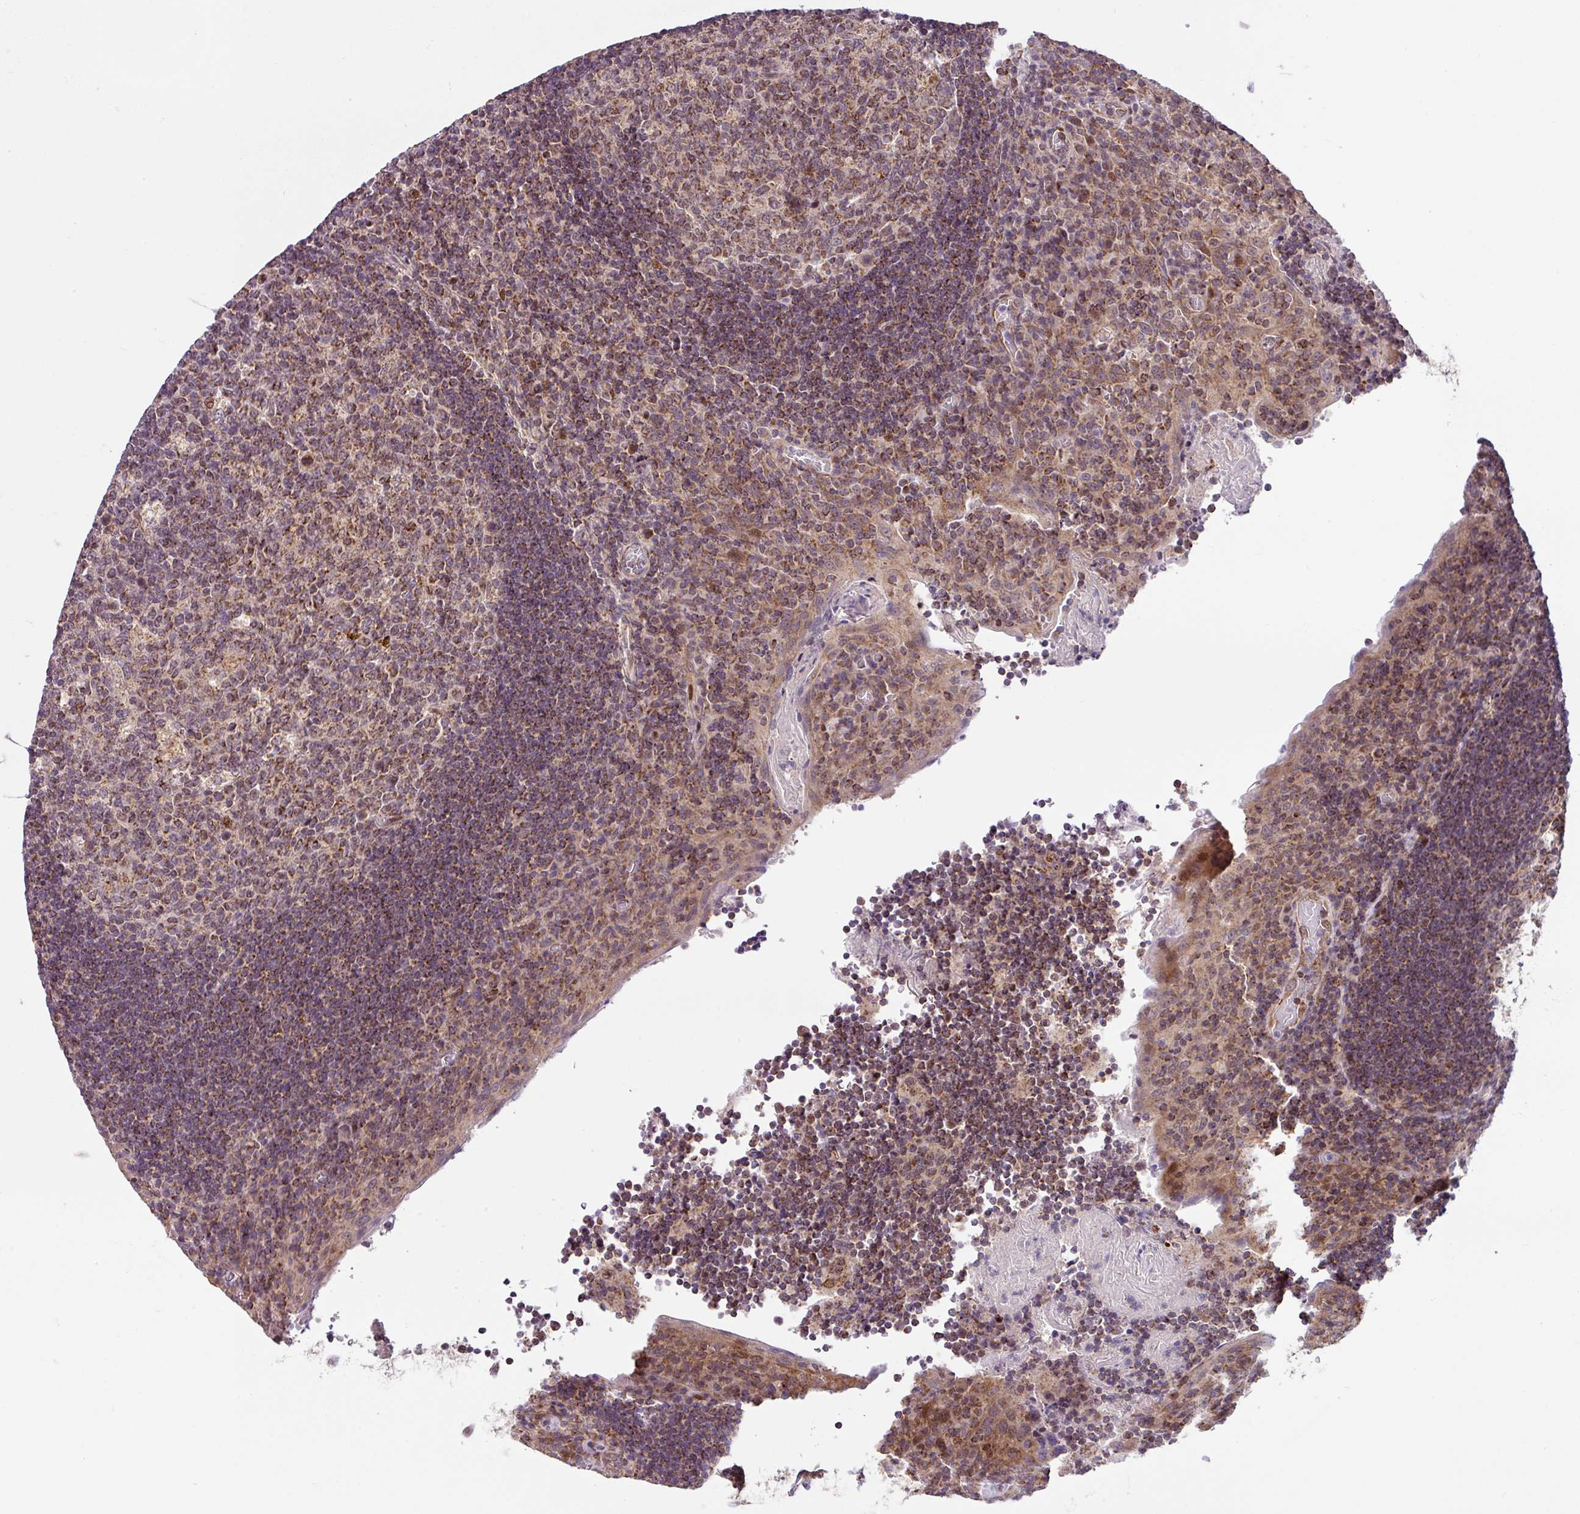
{"staining": {"intensity": "moderate", "quantity": "25%-75%", "location": "cytoplasmic/membranous"}, "tissue": "tonsil", "cell_type": "Germinal center cells", "image_type": "normal", "snomed": [{"axis": "morphology", "description": "Normal tissue, NOS"}, {"axis": "topography", "description": "Tonsil"}], "caption": "A medium amount of moderate cytoplasmic/membranous staining is appreciated in approximately 25%-75% of germinal center cells in benign tonsil.", "gene": "ENSG00000269547", "patient": {"sex": "male", "age": 17}}